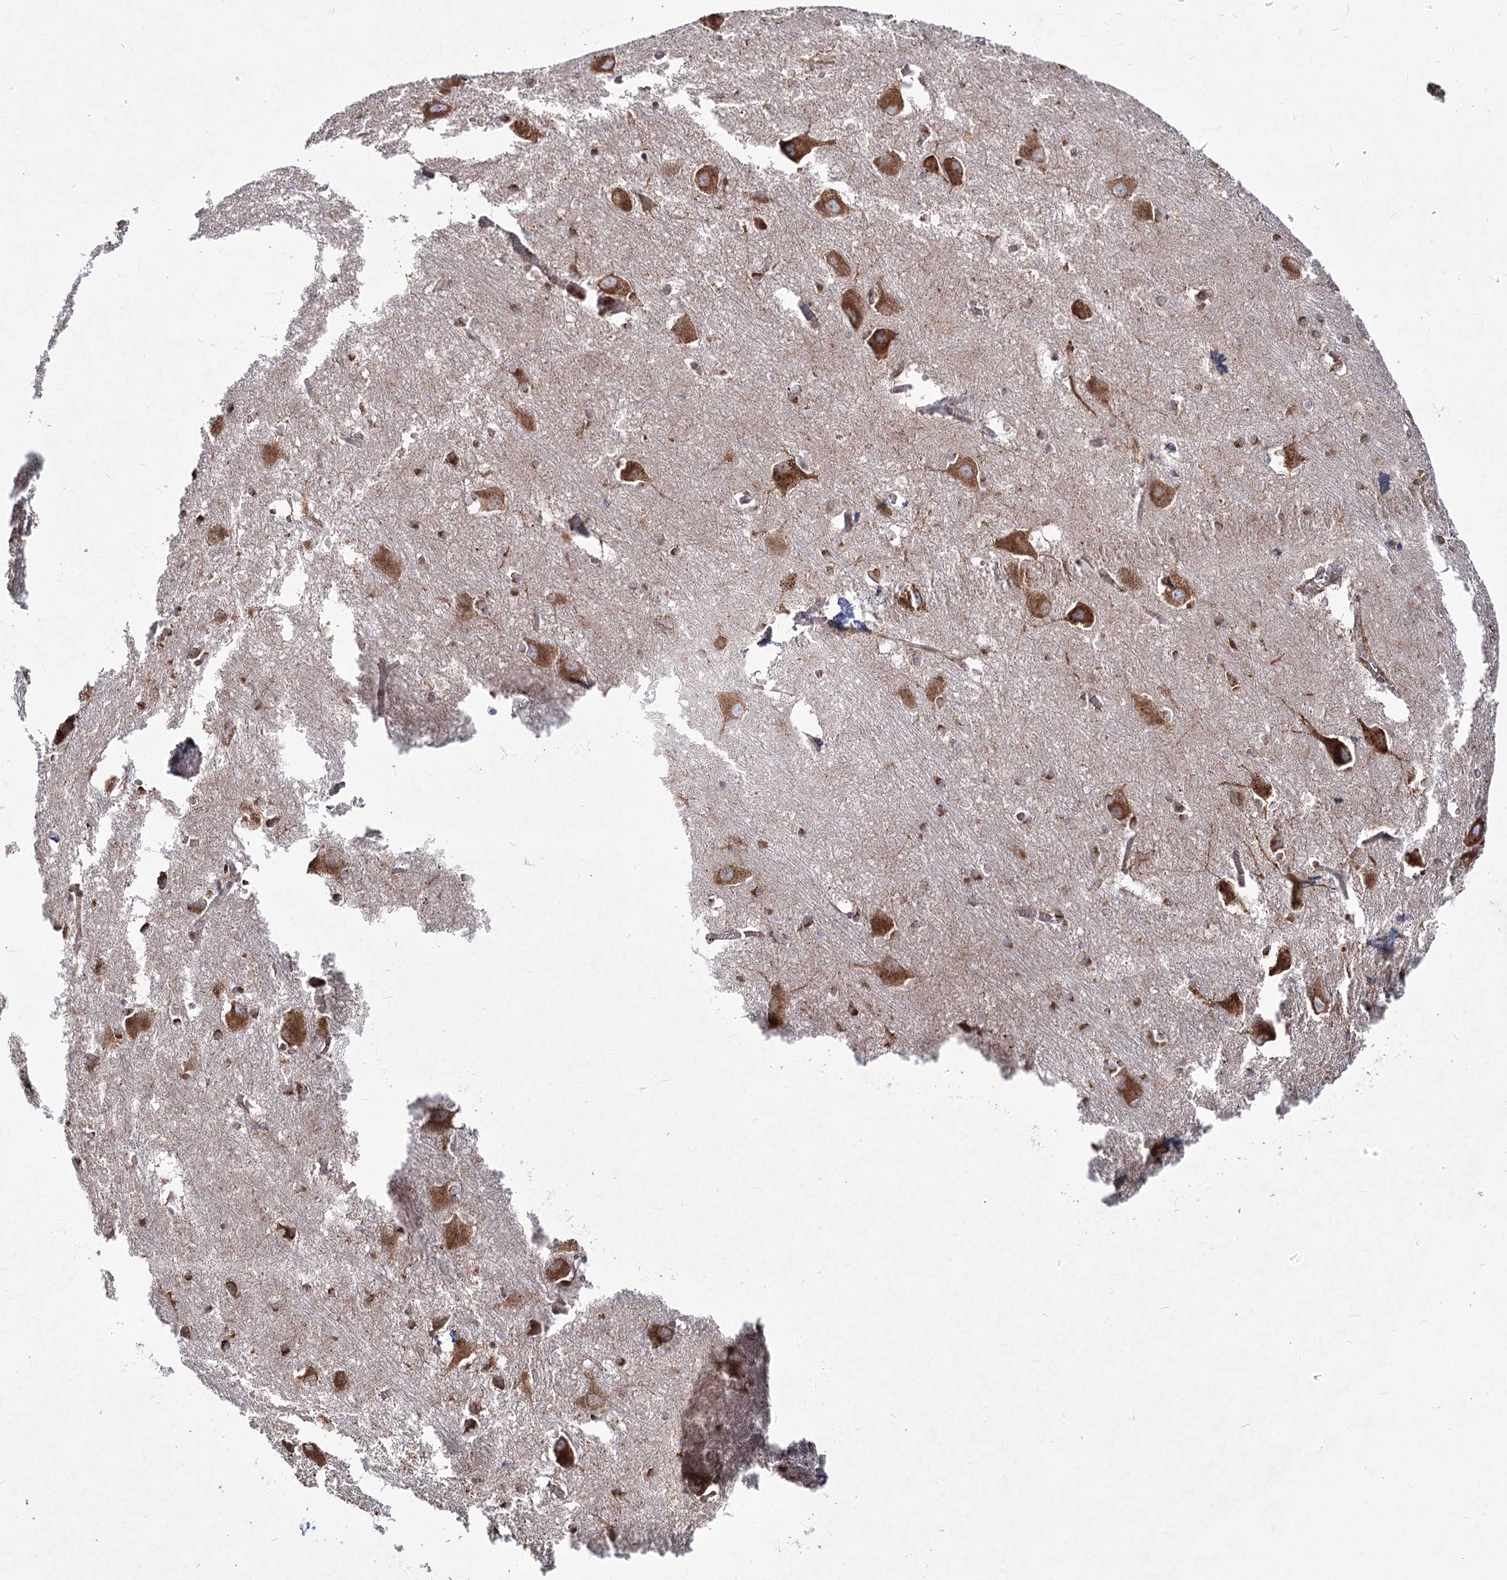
{"staining": {"intensity": "moderate", "quantity": "<25%", "location": "cytoplasmic/membranous"}, "tissue": "caudate", "cell_type": "Glial cells", "image_type": "normal", "snomed": [{"axis": "morphology", "description": "Normal tissue, NOS"}, {"axis": "topography", "description": "Lateral ventricle wall"}], "caption": "A brown stain shows moderate cytoplasmic/membranous positivity of a protein in glial cells of benign caudate. (DAB IHC with brightfield microscopy, high magnification).", "gene": "NHLRC2", "patient": {"sex": "male", "age": 37}}